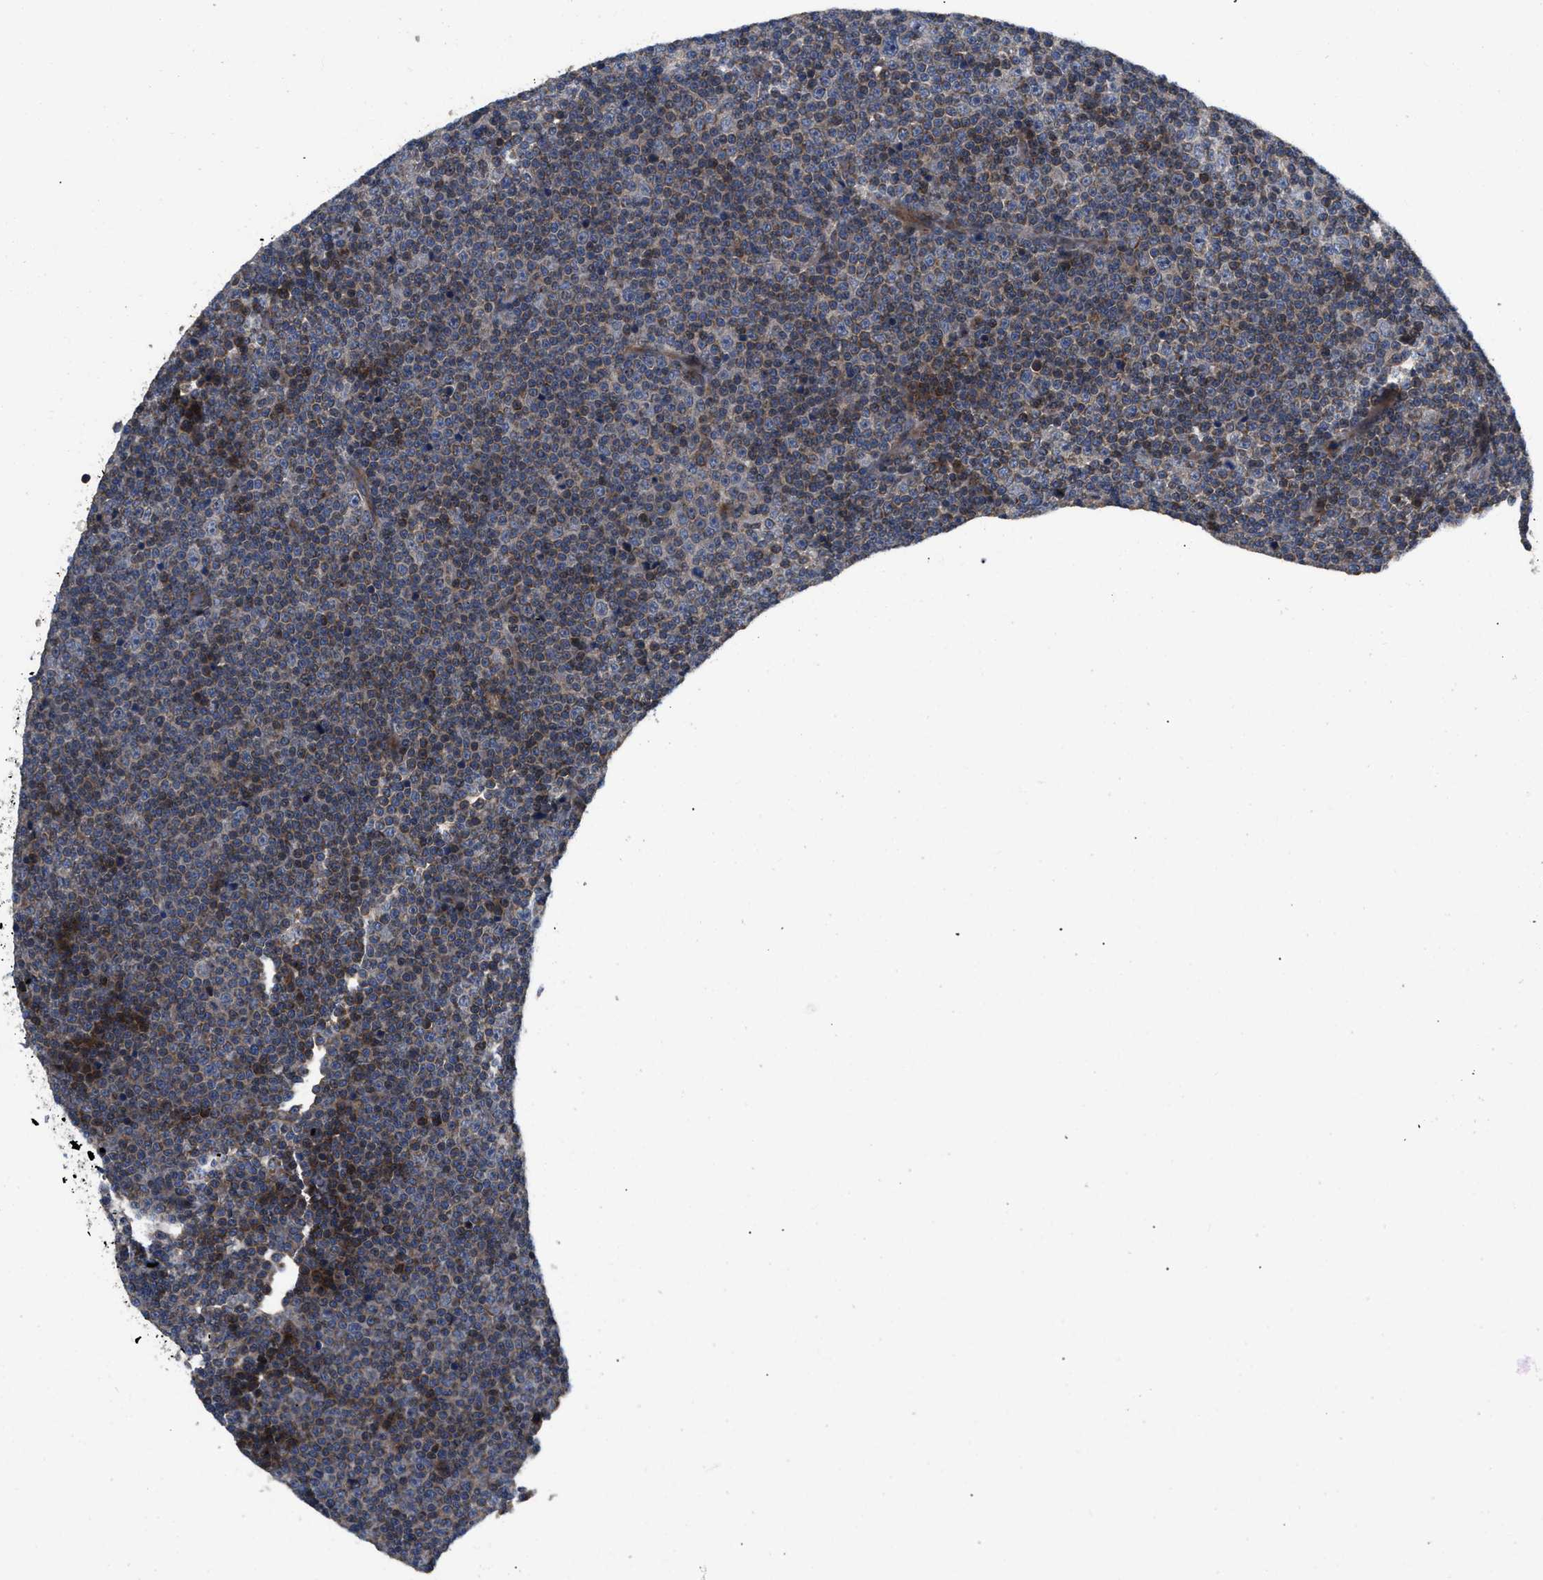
{"staining": {"intensity": "weak", "quantity": "<25%", "location": "cytoplasmic/membranous"}, "tissue": "lymphoma", "cell_type": "Tumor cells", "image_type": "cancer", "snomed": [{"axis": "morphology", "description": "Malignant lymphoma, non-Hodgkin's type, Low grade"}, {"axis": "topography", "description": "Lymph node"}], "caption": "High magnification brightfield microscopy of malignant lymphoma, non-Hodgkin's type (low-grade) stained with DAB (3,3'-diaminobenzidine) (brown) and counterstained with hematoxylin (blue): tumor cells show no significant expression.", "gene": "PRDM14", "patient": {"sex": "female", "age": 67}}